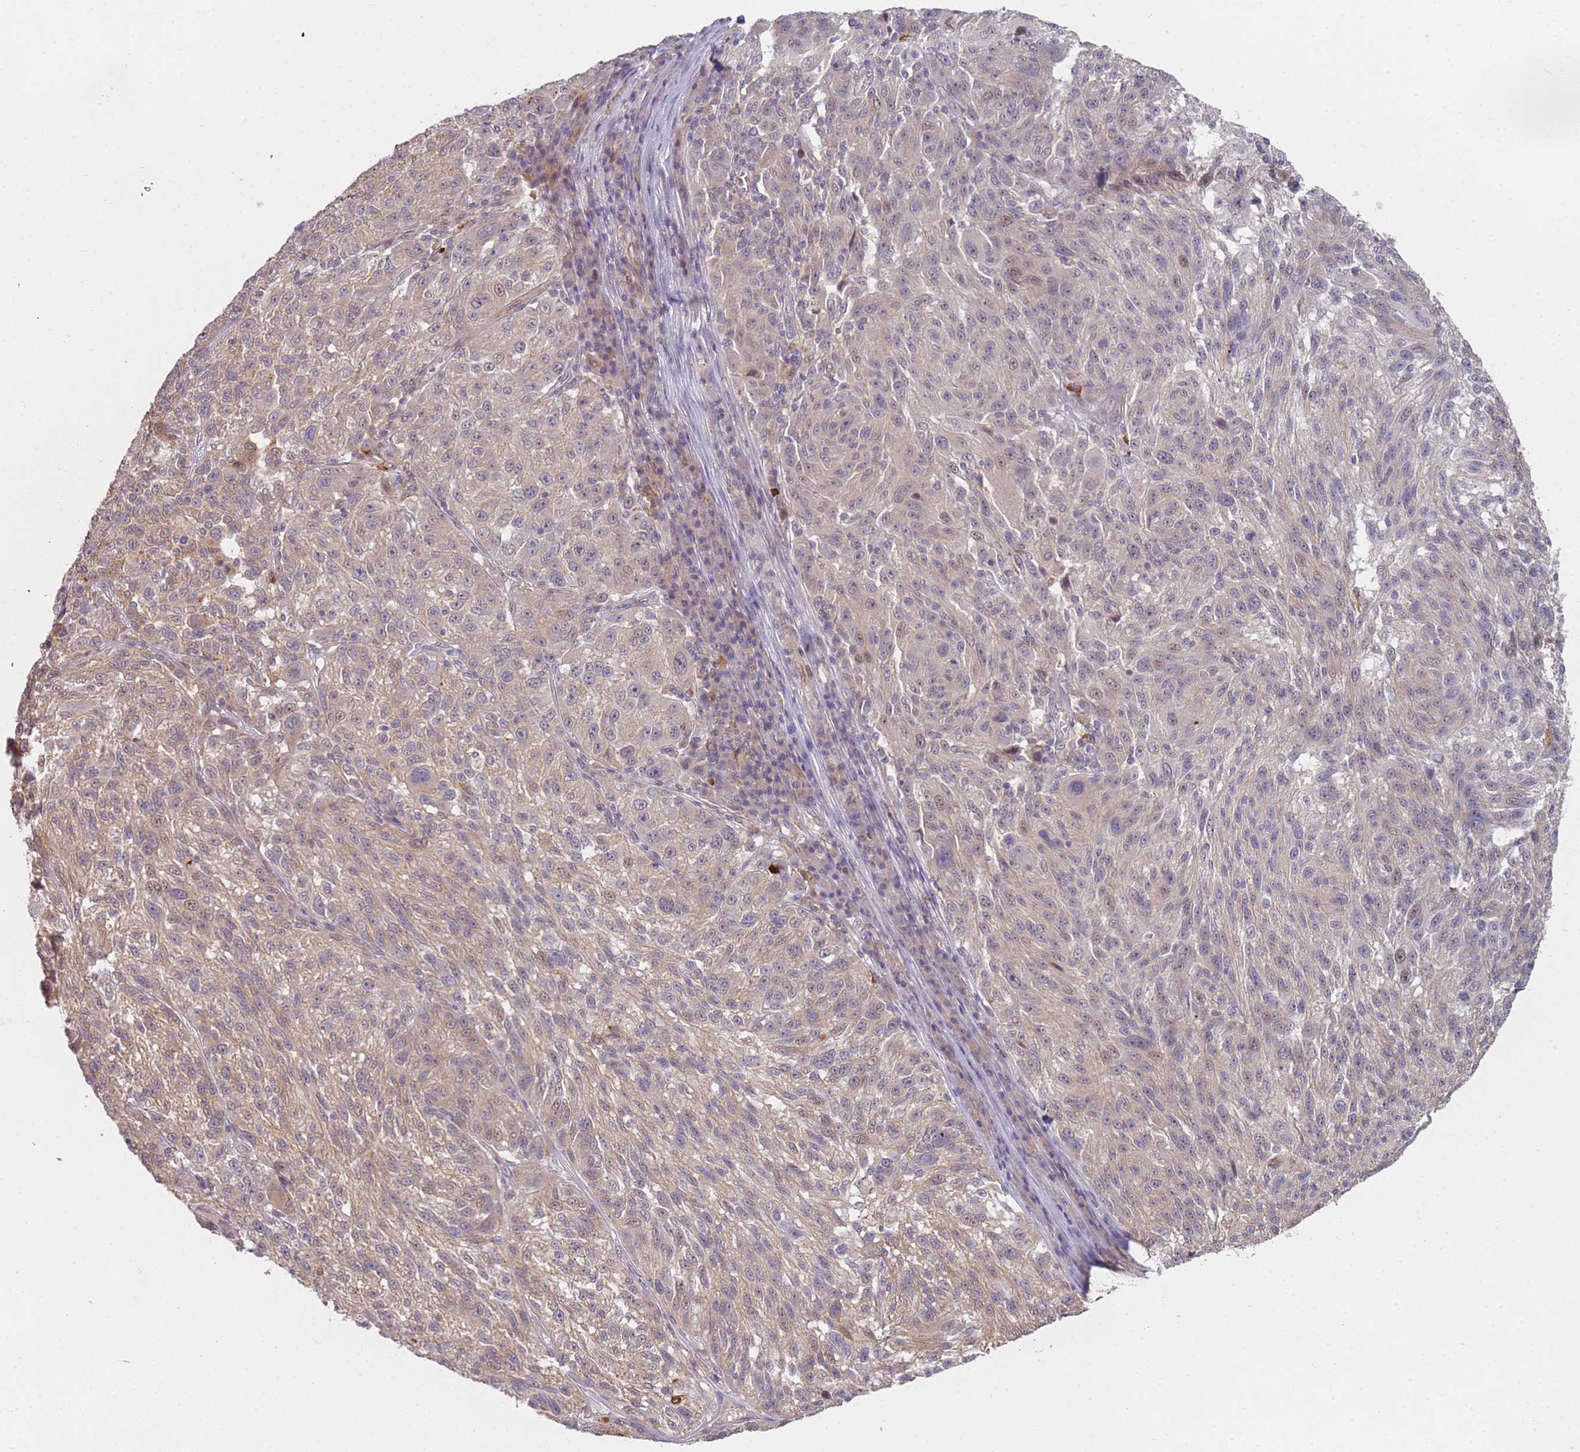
{"staining": {"intensity": "weak", "quantity": ">75%", "location": "cytoplasmic/membranous"}, "tissue": "melanoma", "cell_type": "Tumor cells", "image_type": "cancer", "snomed": [{"axis": "morphology", "description": "Malignant melanoma, NOS"}, {"axis": "topography", "description": "Skin"}], "caption": "Melanoma was stained to show a protein in brown. There is low levels of weak cytoplasmic/membranous positivity in approximately >75% of tumor cells.", "gene": "MPEG1", "patient": {"sex": "male", "age": 53}}